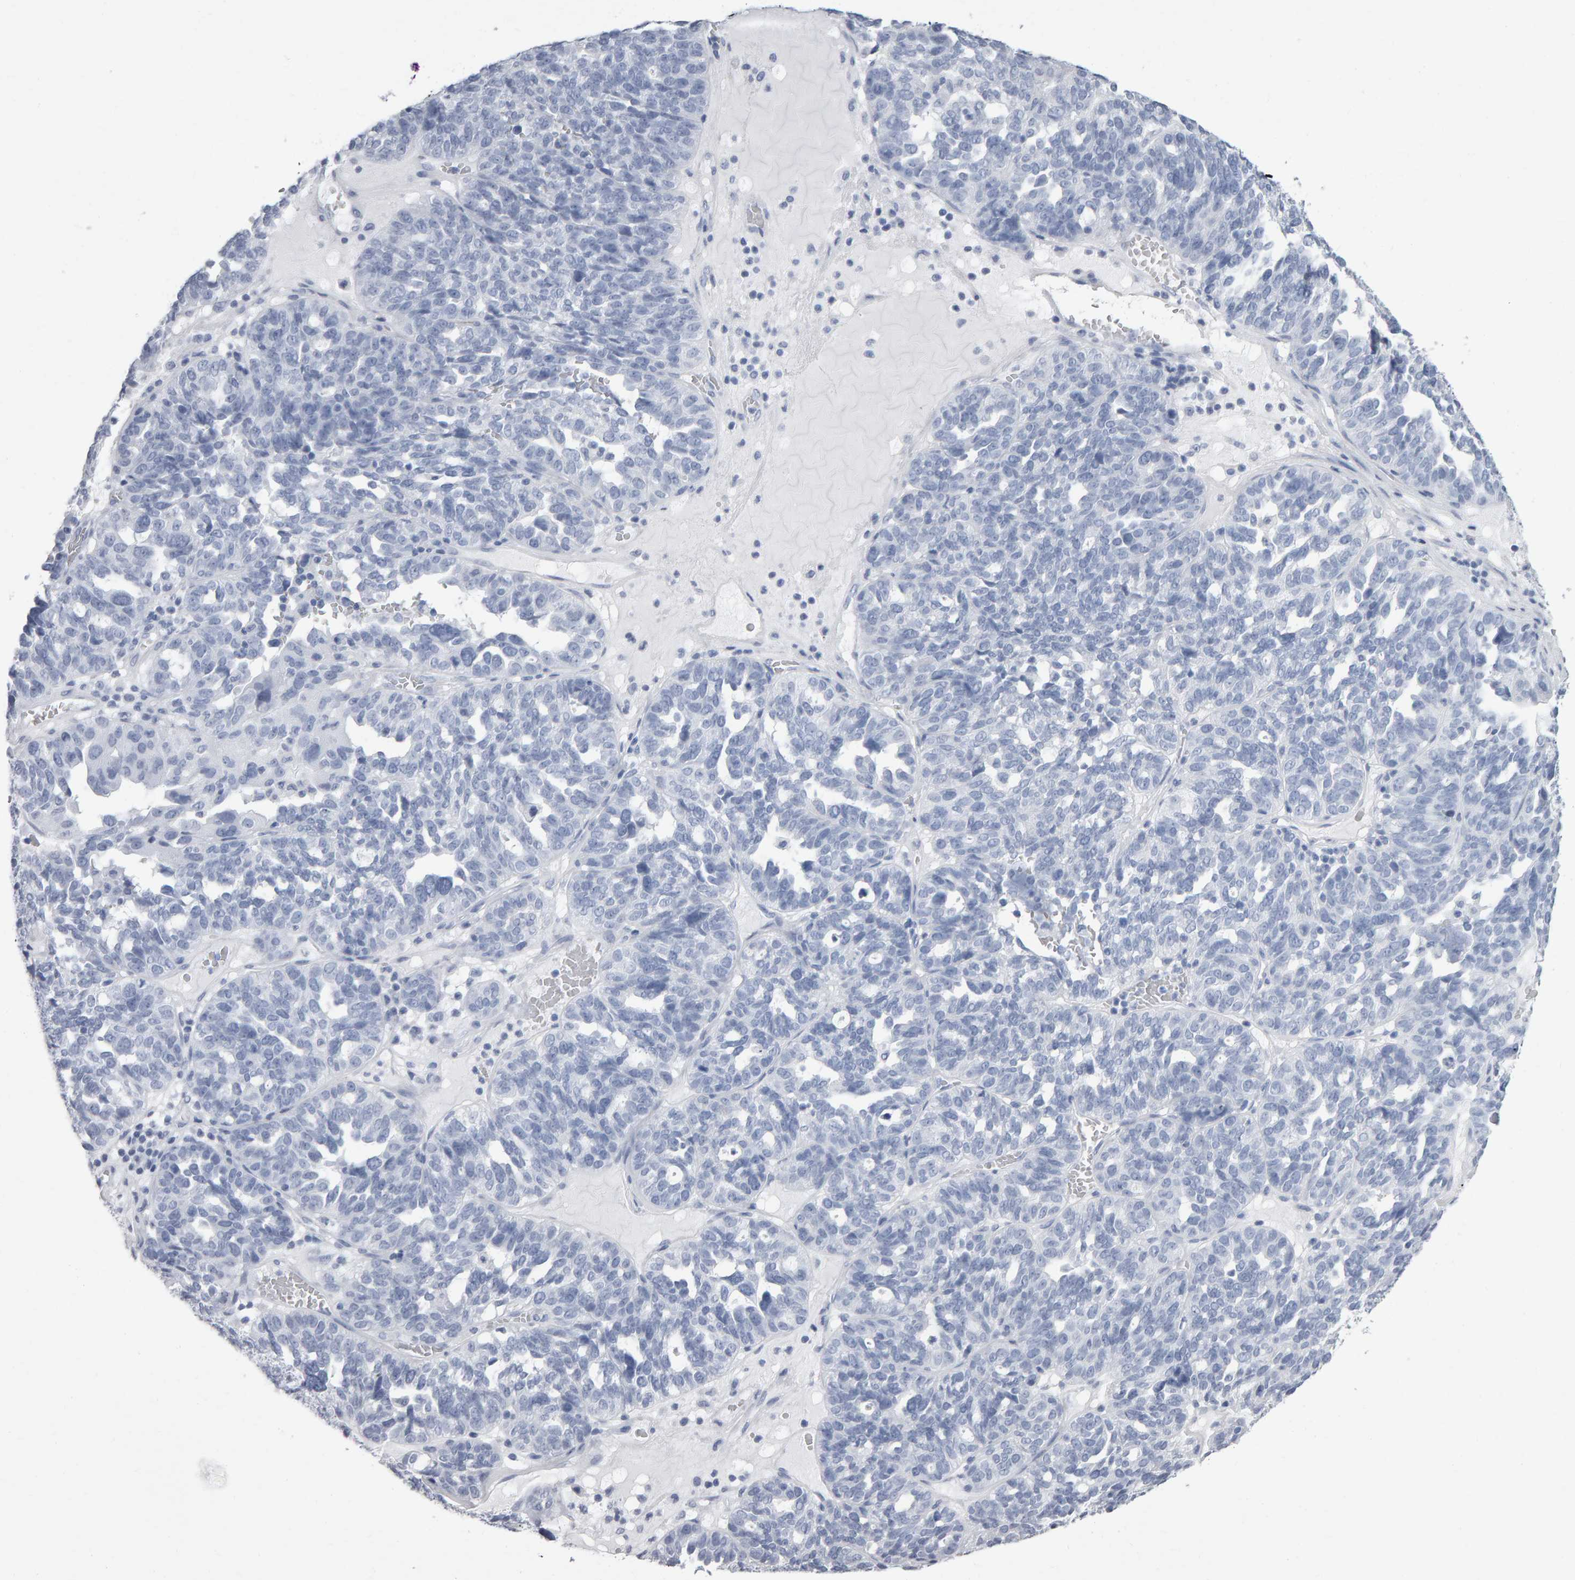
{"staining": {"intensity": "negative", "quantity": "none", "location": "none"}, "tissue": "ovarian cancer", "cell_type": "Tumor cells", "image_type": "cancer", "snomed": [{"axis": "morphology", "description": "Cystadenocarcinoma, serous, NOS"}, {"axis": "topography", "description": "Ovary"}], "caption": "Immunohistochemical staining of serous cystadenocarcinoma (ovarian) shows no significant positivity in tumor cells.", "gene": "NCDN", "patient": {"sex": "female", "age": 59}}